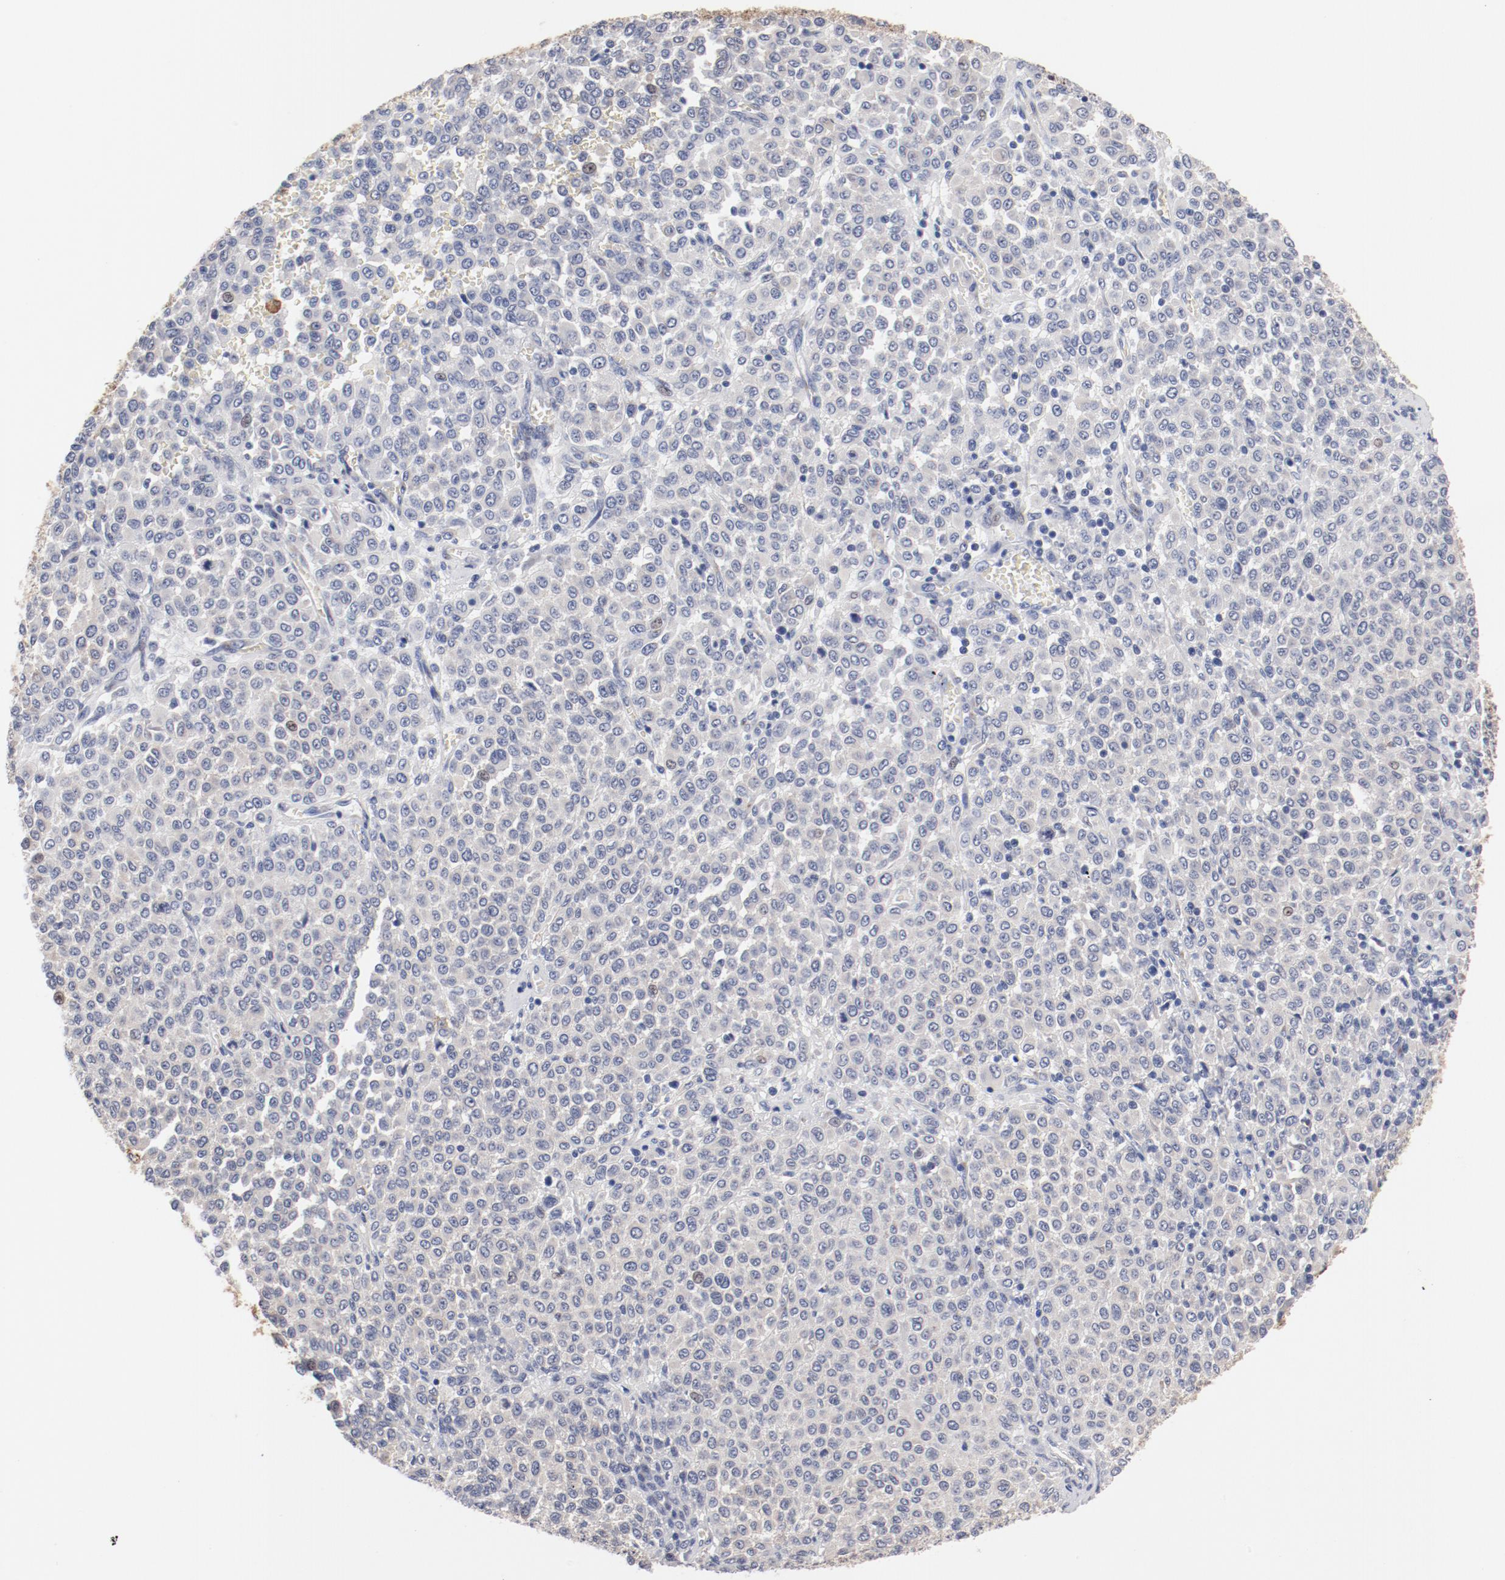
{"staining": {"intensity": "negative", "quantity": "none", "location": "none"}, "tissue": "melanoma", "cell_type": "Tumor cells", "image_type": "cancer", "snomed": [{"axis": "morphology", "description": "Malignant melanoma, Metastatic site"}, {"axis": "topography", "description": "Pancreas"}], "caption": "The photomicrograph demonstrates no significant staining in tumor cells of malignant melanoma (metastatic site). (Stains: DAB (3,3'-diaminobenzidine) immunohistochemistry with hematoxylin counter stain, Microscopy: brightfield microscopy at high magnification).", "gene": "GPR143", "patient": {"sex": "female", "age": 30}}